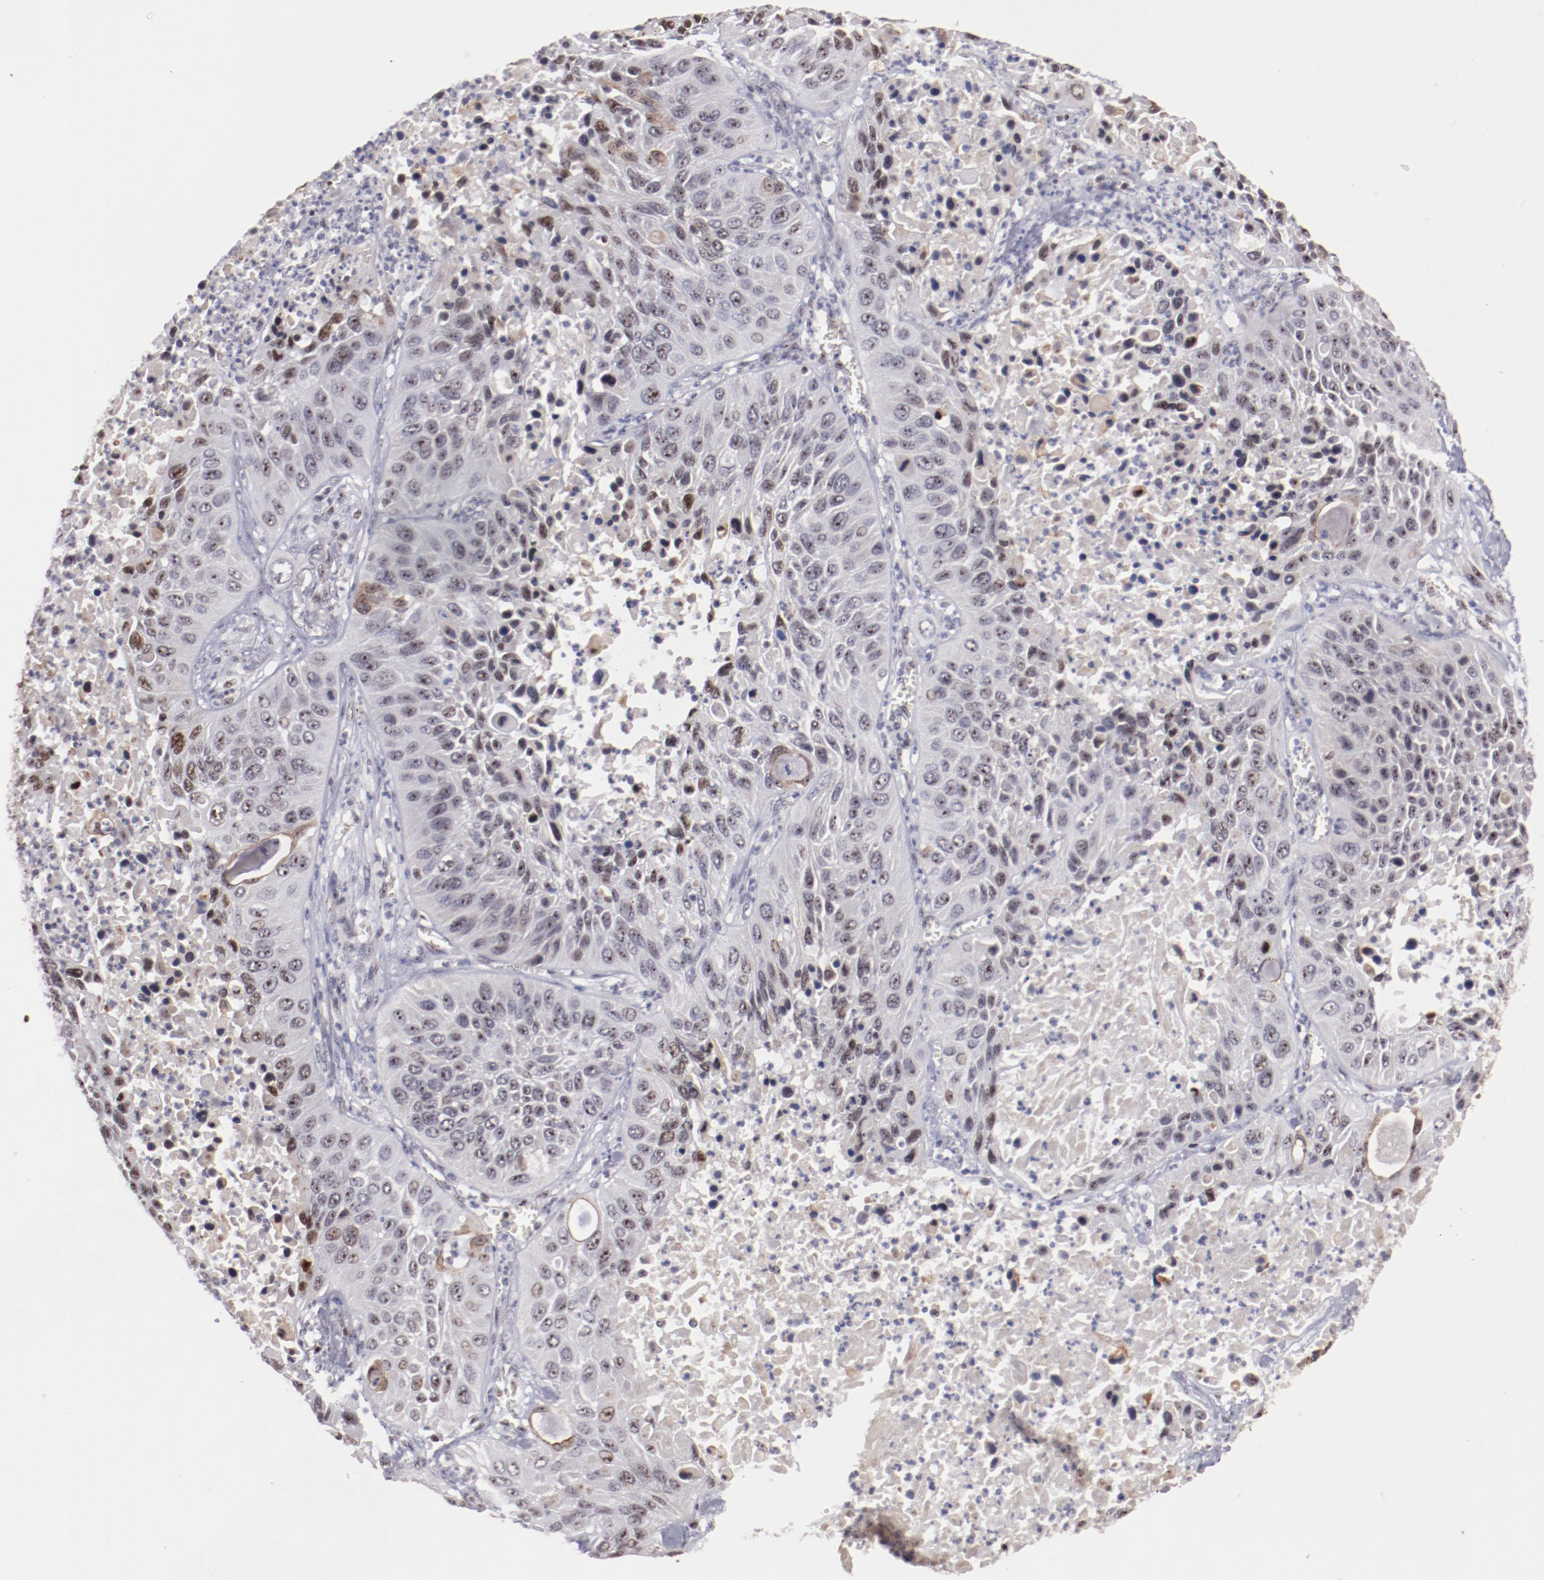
{"staining": {"intensity": "weak", "quantity": "<25%", "location": "cytoplasmic/membranous,nuclear"}, "tissue": "lung cancer", "cell_type": "Tumor cells", "image_type": "cancer", "snomed": [{"axis": "morphology", "description": "Squamous cell carcinoma, NOS"}, {"axis": "topography", "description": "Lung"}], "caption": "Tumor cells show no significant staining in lung cancer.", "gene": "DDX24", "patient": {"sex": "female", "age": 76}}